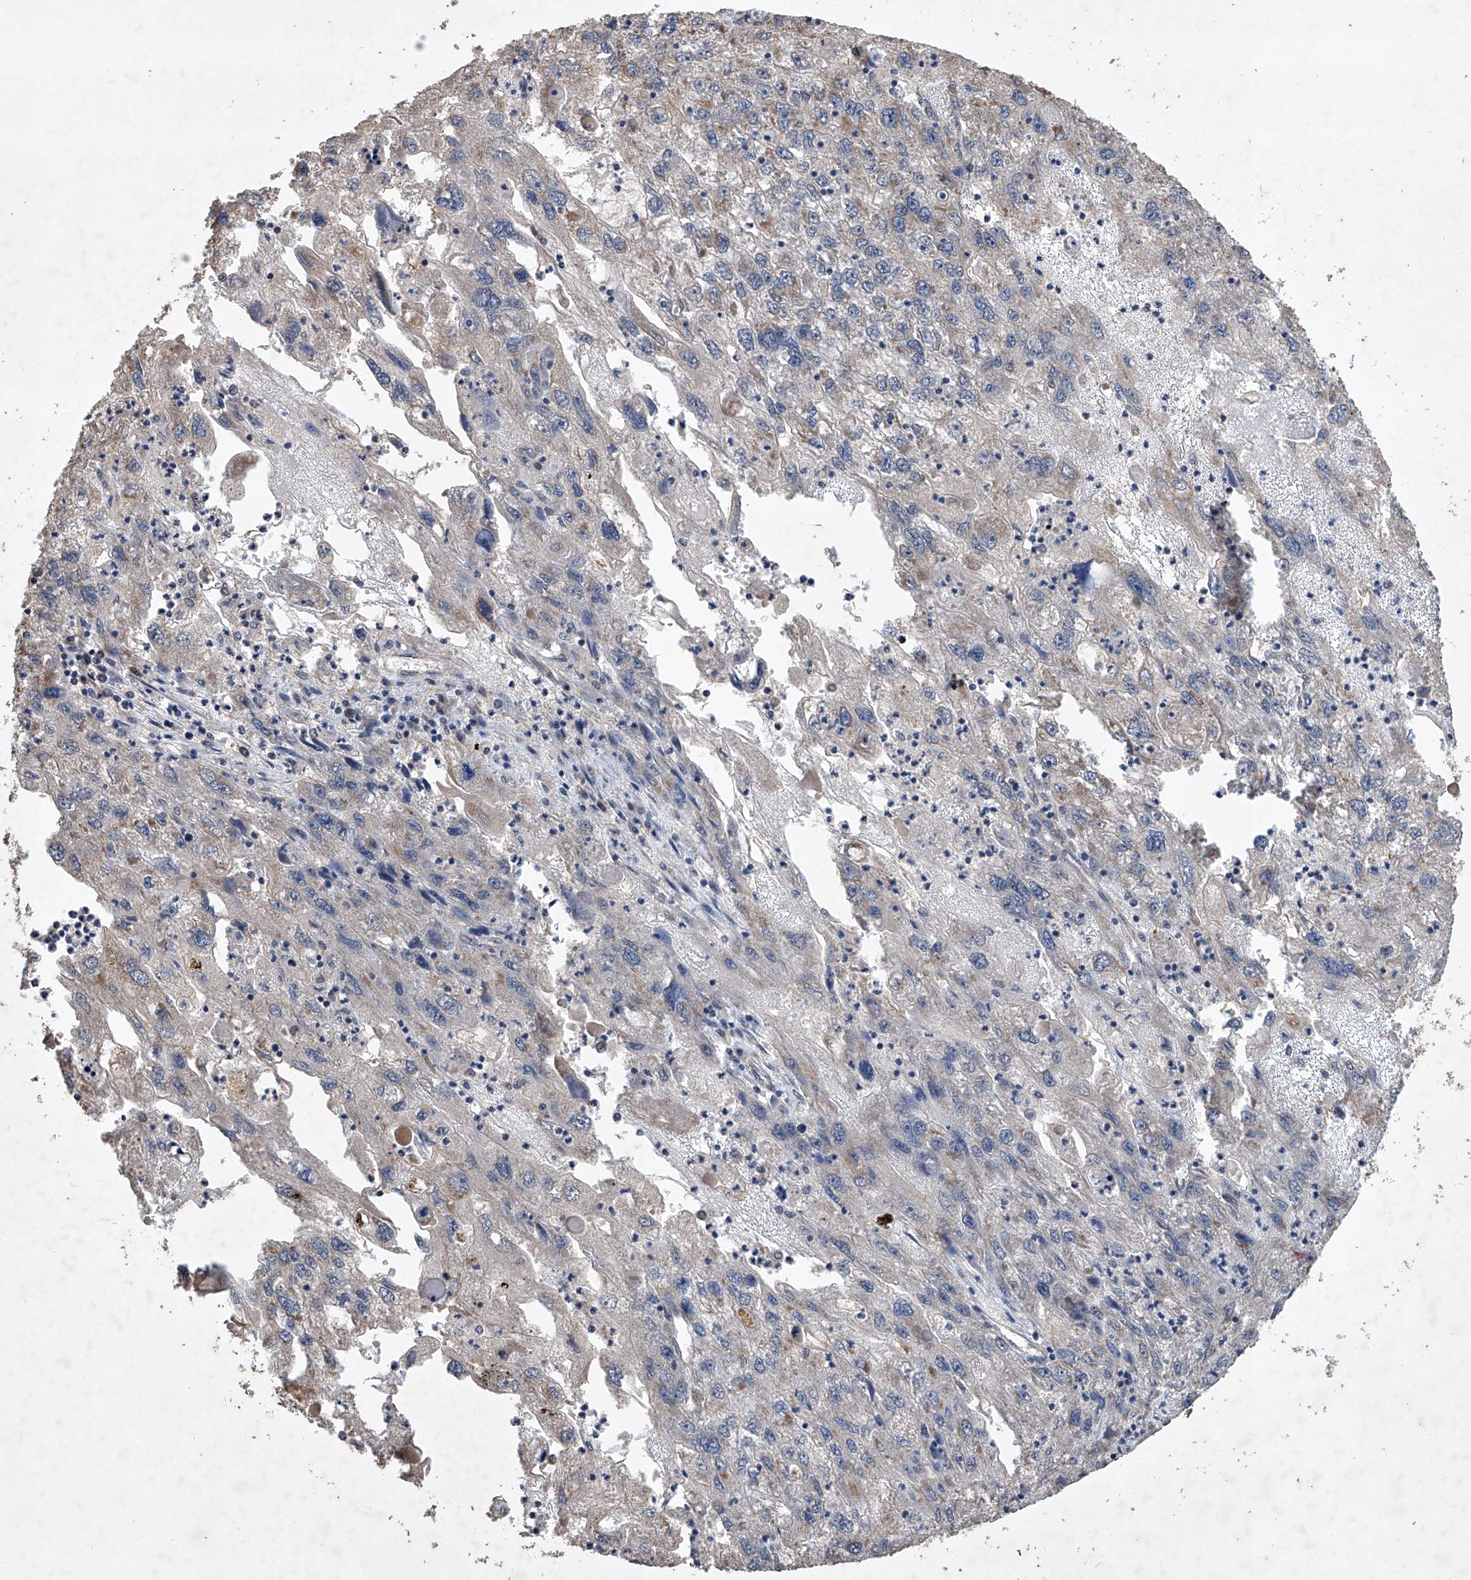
{"staining": {"intensity": "weak", "quantity": "<25%", "location": "cytoplasmic/membranous"}, "tissue": "endometrial cancer", "cell_type": "Tumor cells", "image_type": "cancer", "snomed": [{"axis": "morphology", "description": "Adenocarcinoma, NOS"}, {"axis": "topography", "description": "Endometrium"}], "caption": "Tumor cells show no significant protein staining in endometrial cancer (adenocarcinoma).", "gene": "LURAP1", "patient": {"sex": "female", "age": 49}}